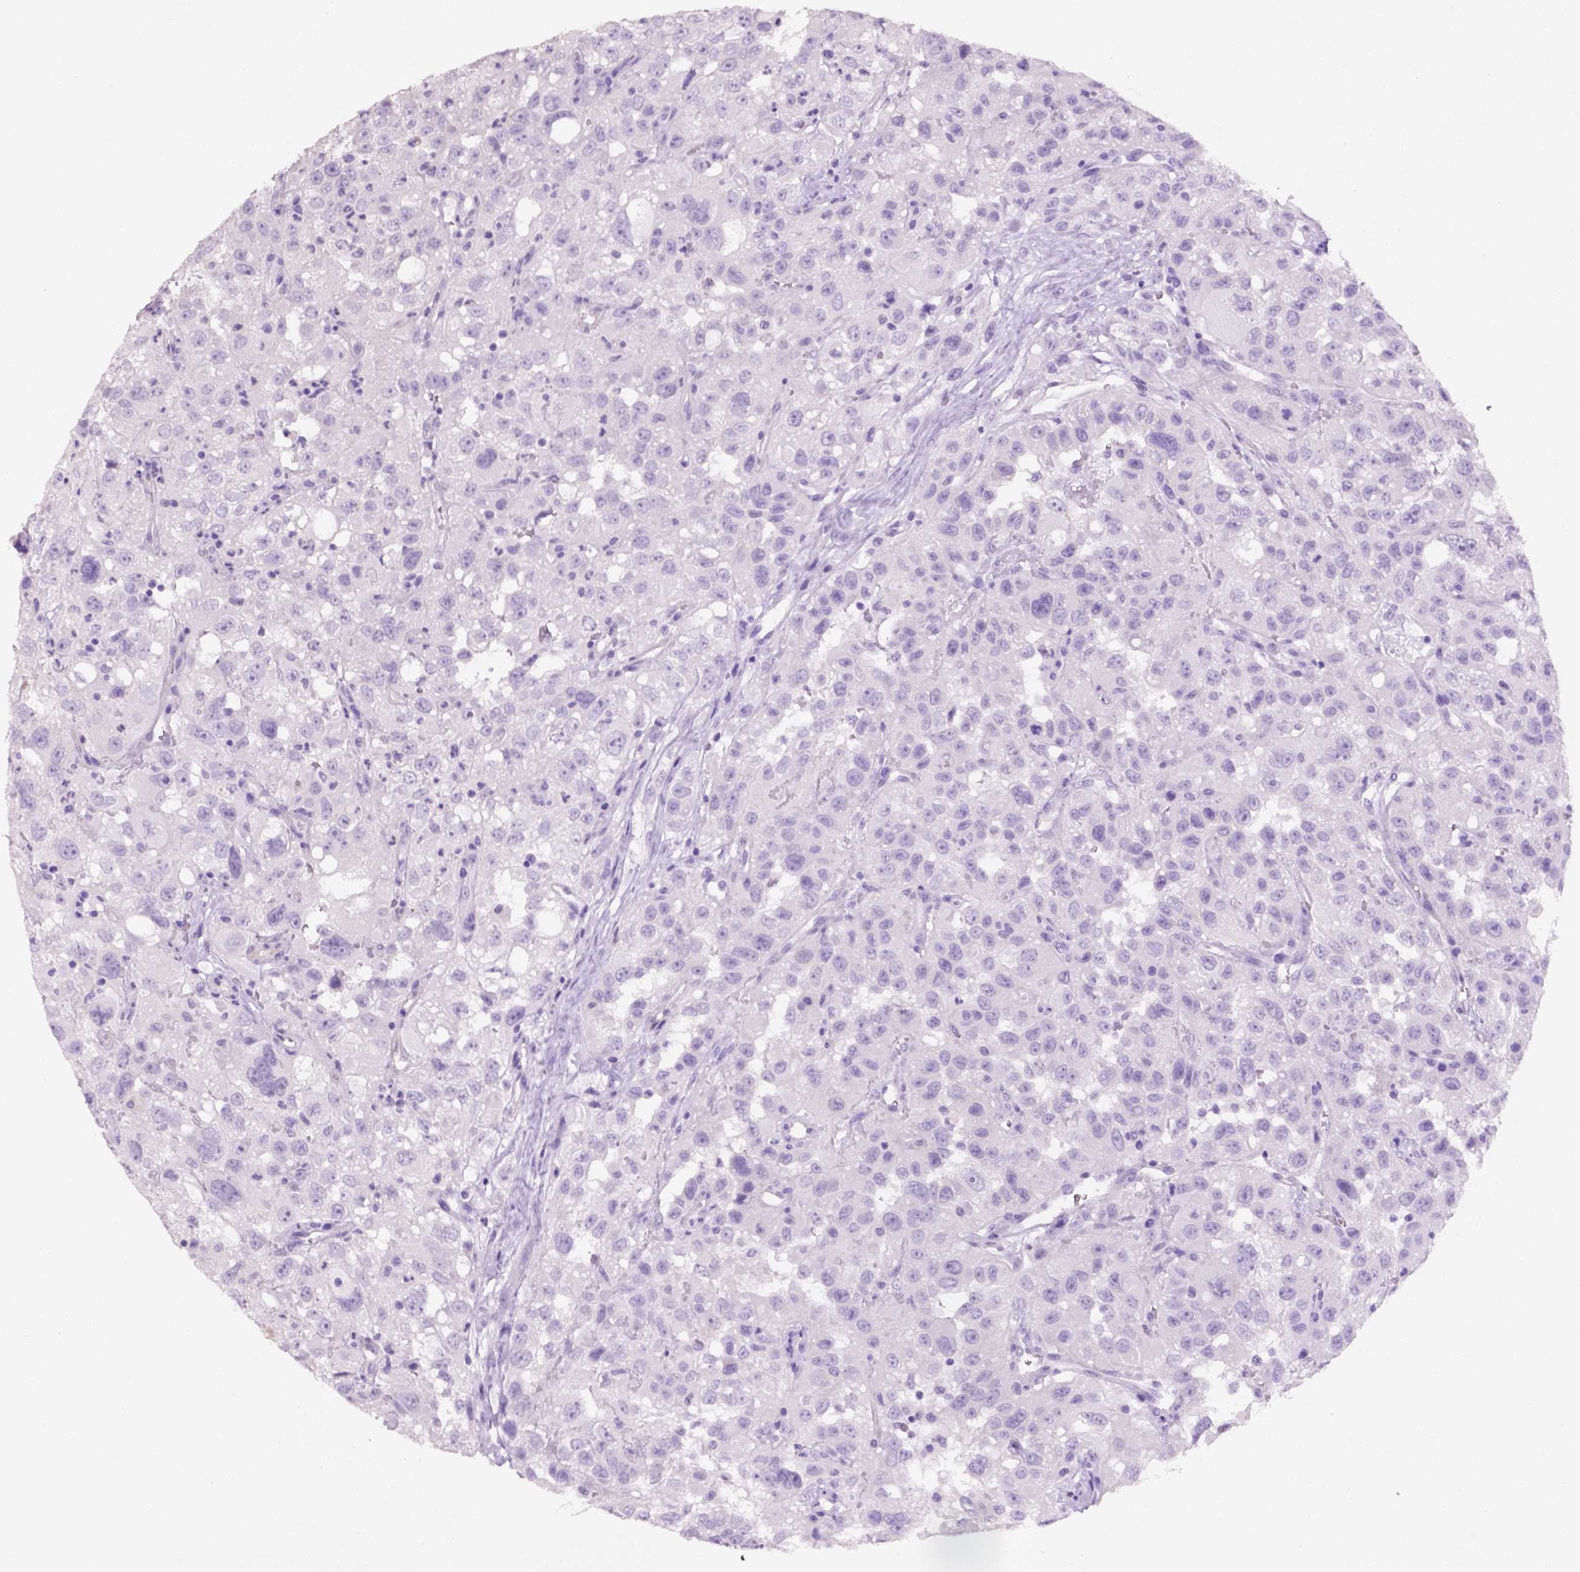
{"staining": {"intensity": "negative", "quantity": "none", "location": "none"}, "tissue": "renal cancer", "cell_type": "Tumor cells", "image_type": "cancer", "snomed": [{"axis": "morphology", "description": "Adenocarcinoma, NOS"}, {"axis": "topography", "description": "Kidney"}], "caption": "This is an immunohistochemistry photomicrograph of human renal cancer (adenocarcinoma). There is no staining in tumor cells.", "gene": "PHGR1", "patient": {"sex": "male", "age": 64}}